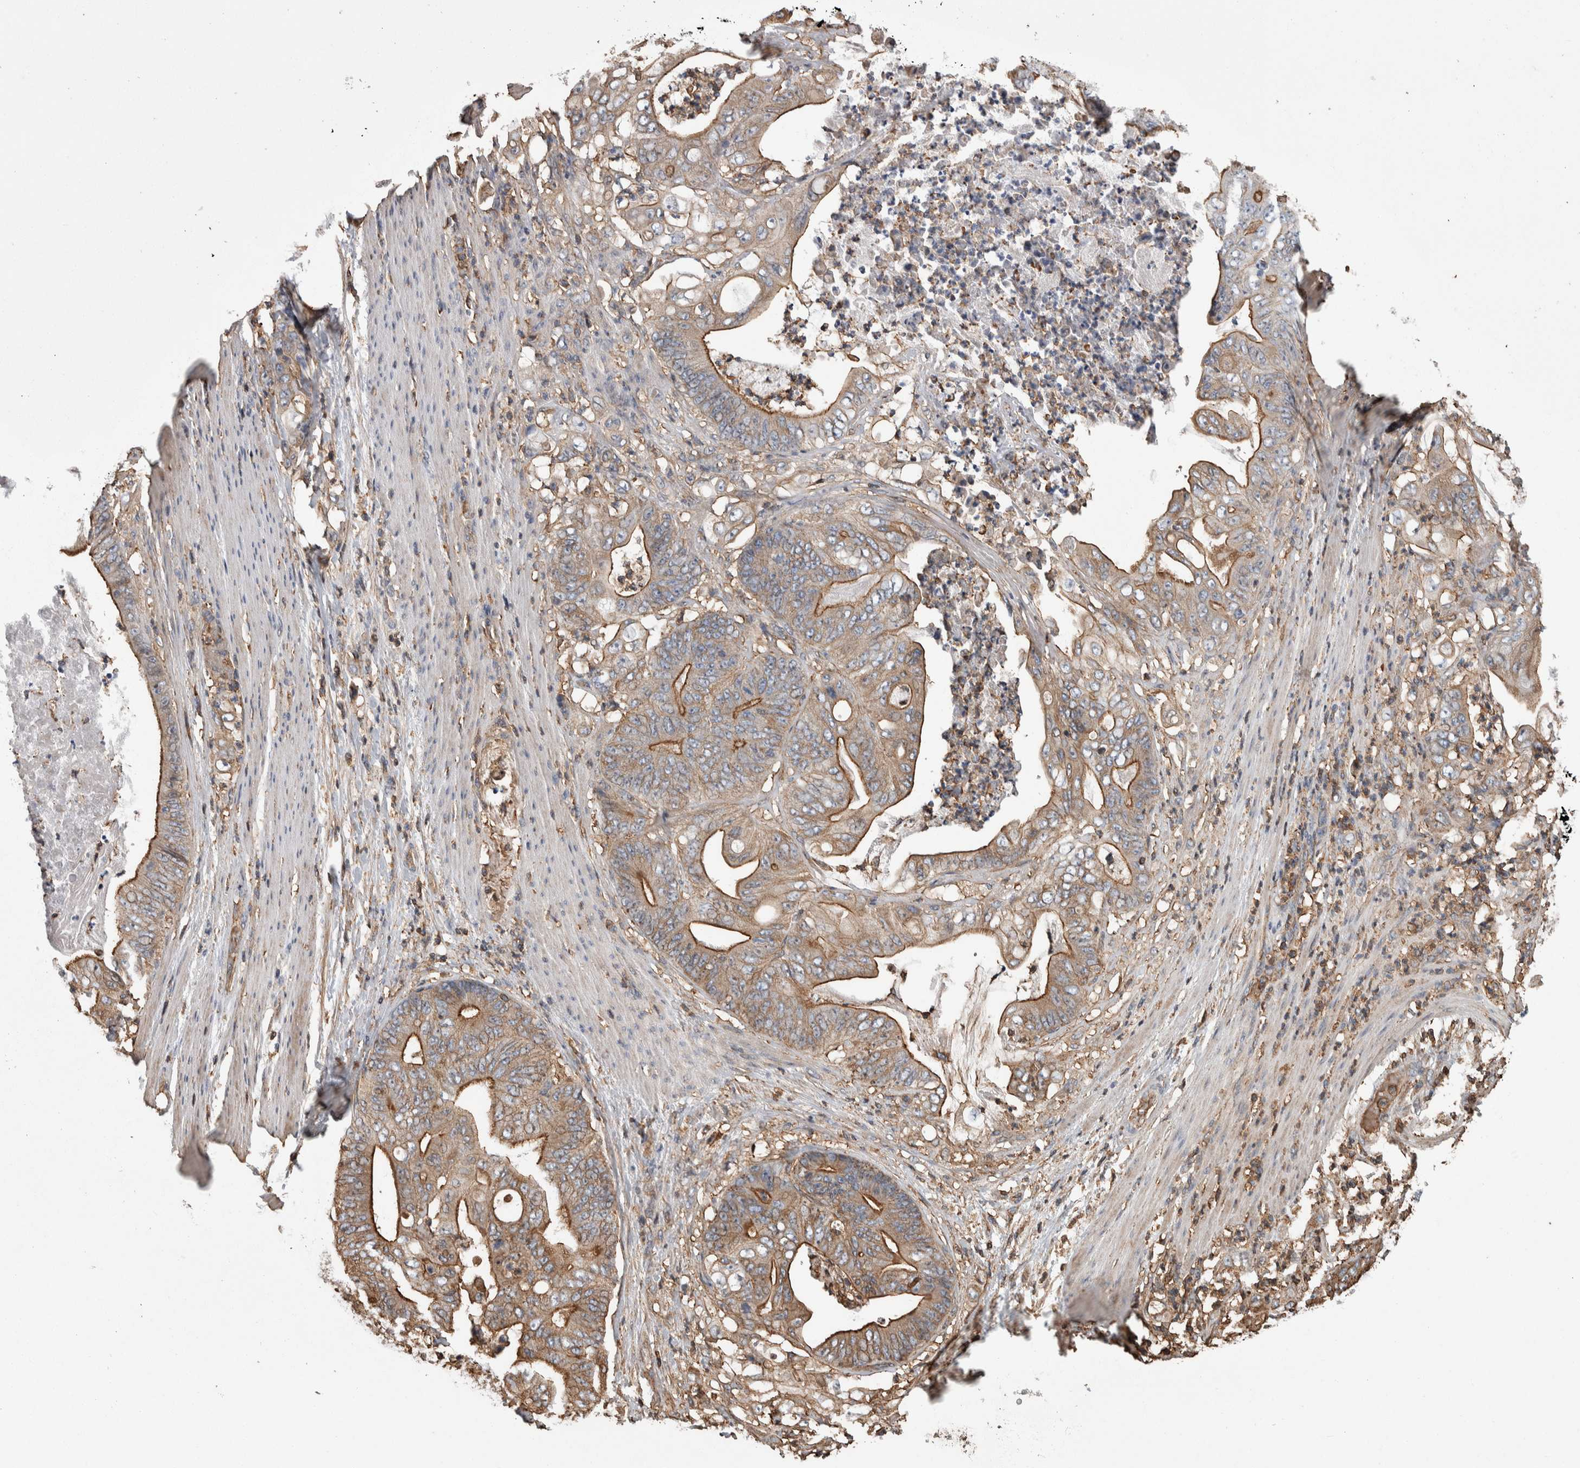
{"staining": {"intensity": "moderate", "quantity": ">75%", "location": "cytoplasmic/membranous"}, "tissue": "stomach cancer", "cell_type": "Tumor cells", "image_type": "cancer", "snomed": [{"axis": "morphology", "description": "Adenocarcinoma, NOS"}, {"axis": "topography", "description": "Stomach"}], "caption": "Stomach cancer stained with a protein marker displays moderate staining in tumor cells.", "gene": "ENPP2", "patient": {"sex": "female", "age": 73}}